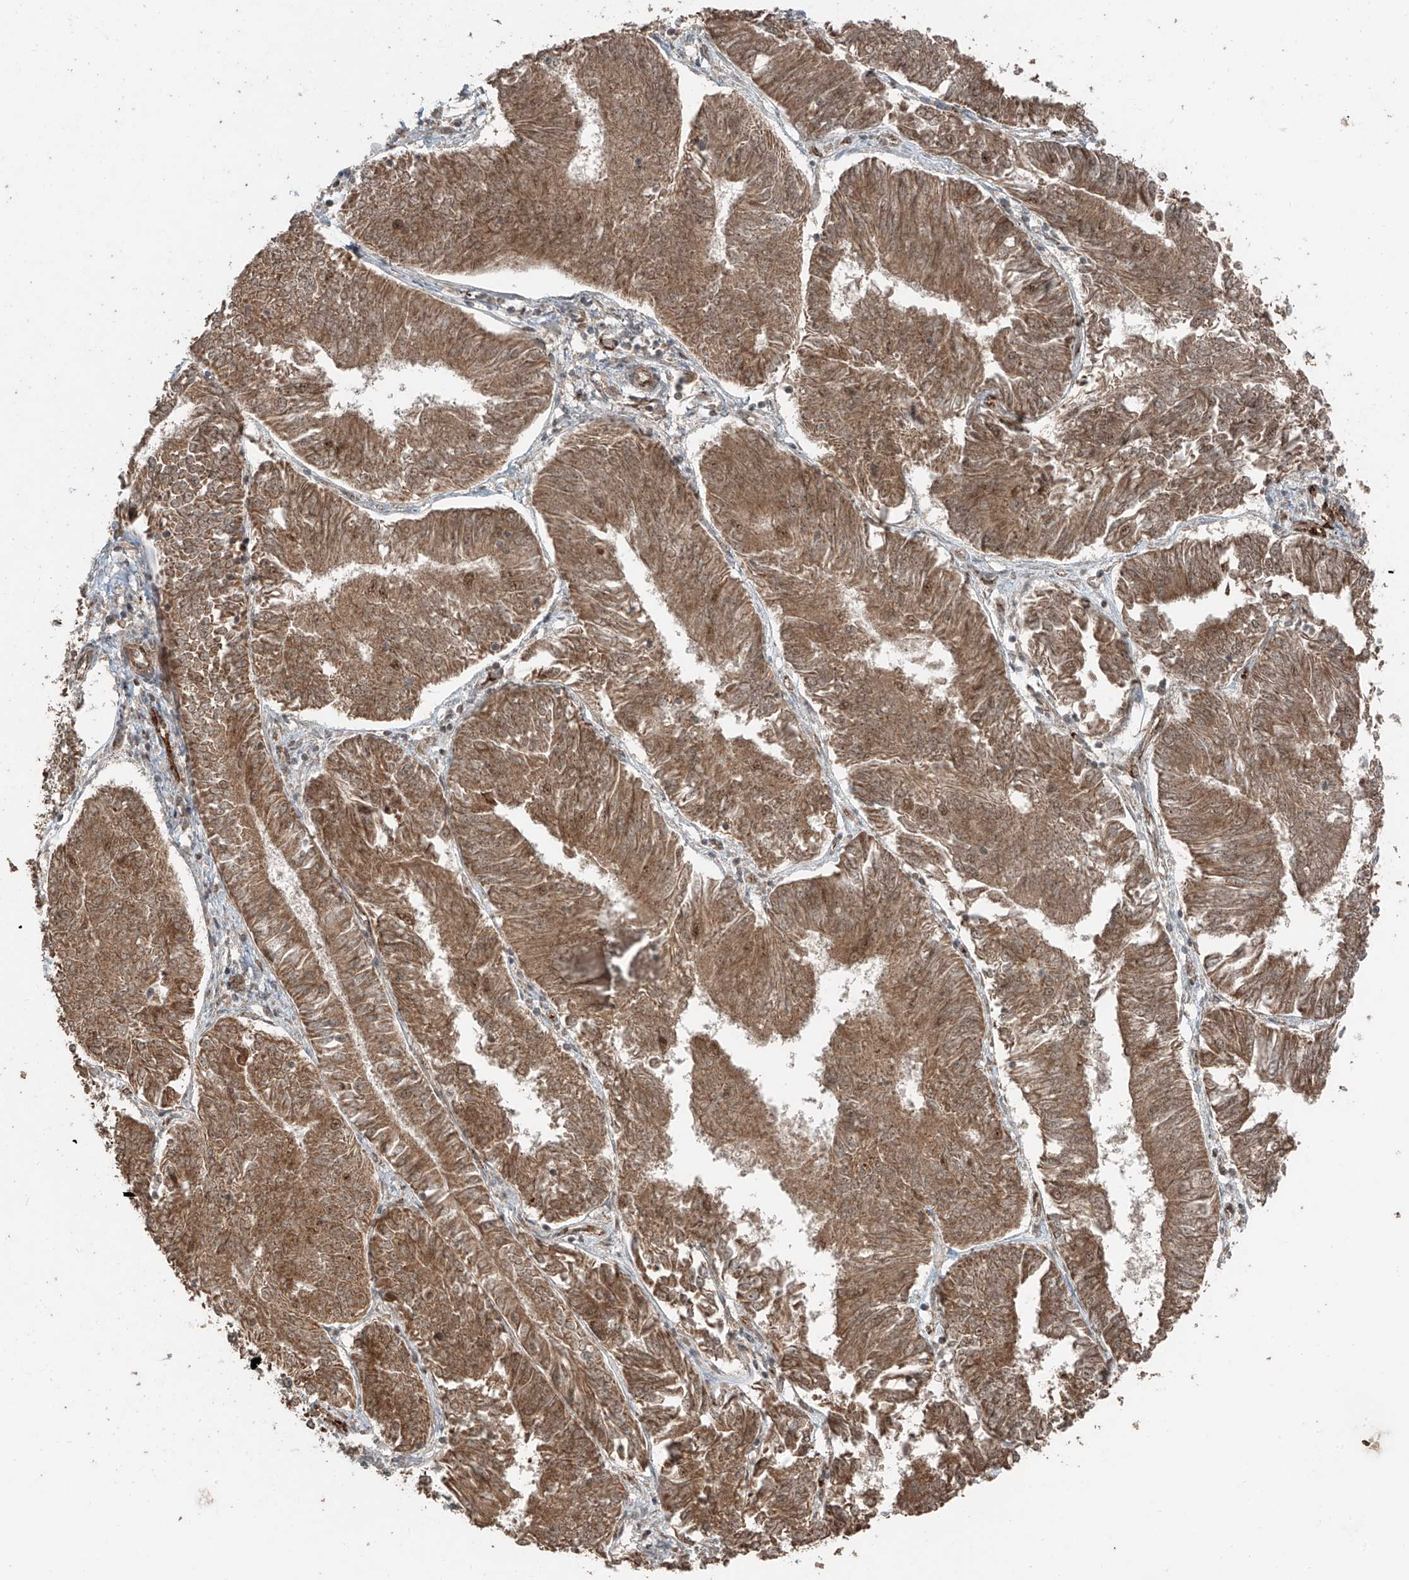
{"staining": {"intensity": "moderate", "quantity": ">75%", "location": "cytoplasmic/membranous"}, "tissue": "endometrial cancer", "cell_type": "Tumor cells", "image_type": "cancer", "snomed": [{"axis": "morphology", "description": "Adenocarcinoma, NOS"}, {"axis": "topography", "description": "Endometrium"}], "caption": "Moderate cytoplasmic/membranous expression is present in approximately >75% of tumor cells in endometrial cancer (adenocarcinoma). (DAB (3,3'-diaminobenzidine) = brown stain, brightfield microscopy at high magnification).", "gene": "ZNF620", "patient": {"sex": "female", "age": 58}}